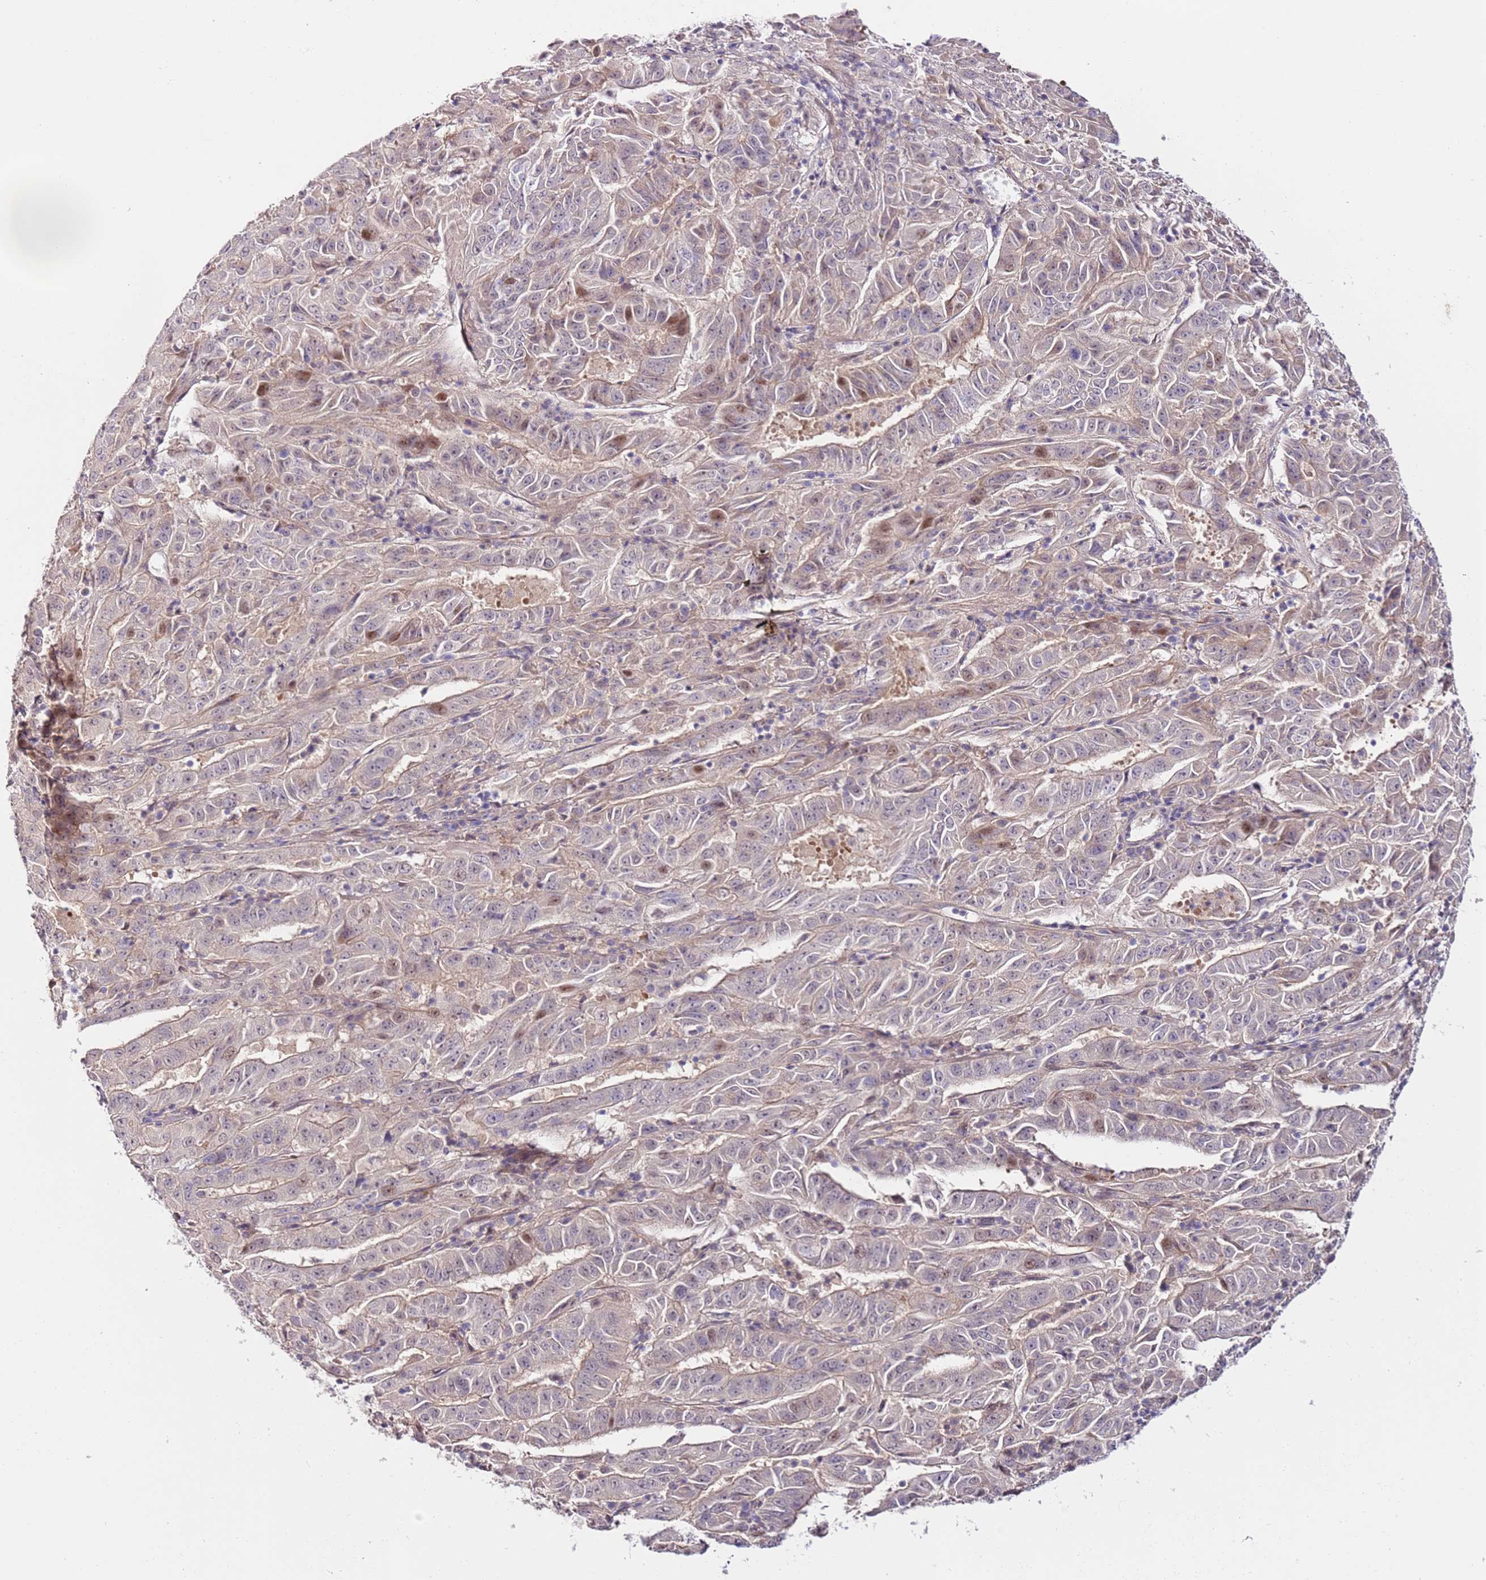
{"staining": {"intensity": "weak", "quantity": "<25%", "location": "cytoplasmic/membranous,nuclear"}, "tissue": "pancreatic cancer", "cell_type": "Tumor cells", "image_type": "cancer", "snomed": [{"axis": "morphology", "description": "Adenocarcinoma, NOS"}, {"axis": "topography", "description": "Pancreas"}], "caption": "DAB immunohistochemical staining of pancreatic cancer displays no significant expression in tumor cells.", "gene": "MTG2", "patient": {"sex": "male", "age": 63}}